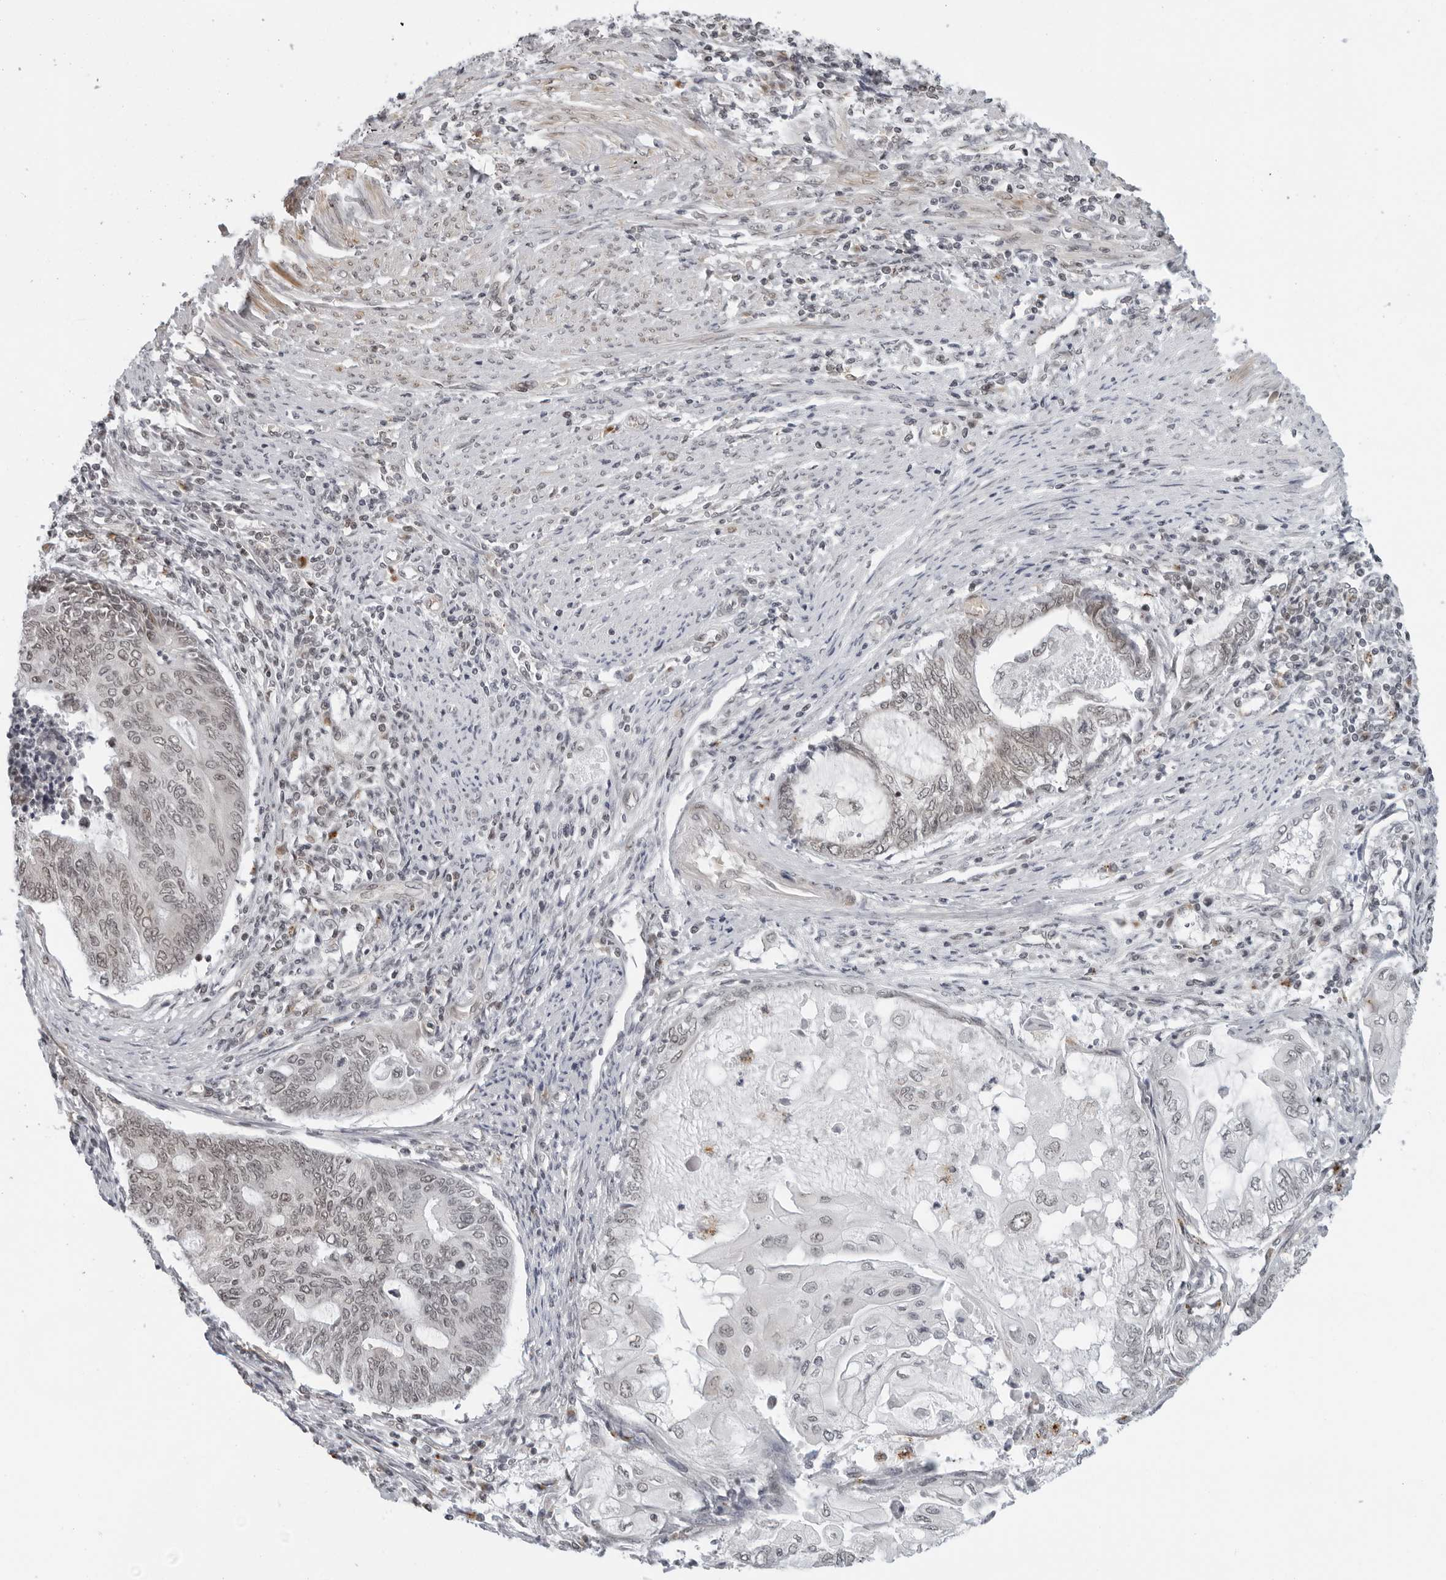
{"staining": {"intensity": "weak", "quantity": "<25%", "location": "nuclear"}, "tissue": "endometrial cancer", "cell_type": "Tumor cells", "image_type": "cancer", "snomed": [{"axis": "morphology", "description": "Adenocarcinoma, NOS"}, {"axis": "topography", "description": "Uterus"}, {"axis": "topography", "description": "Endometrium"}], "caption": "Image shows no significant protein staining in tumor cells of adenocarcinoma (endometrial).", "gene": "TOX4", "patient": {"sex": "female", "age": 70}}